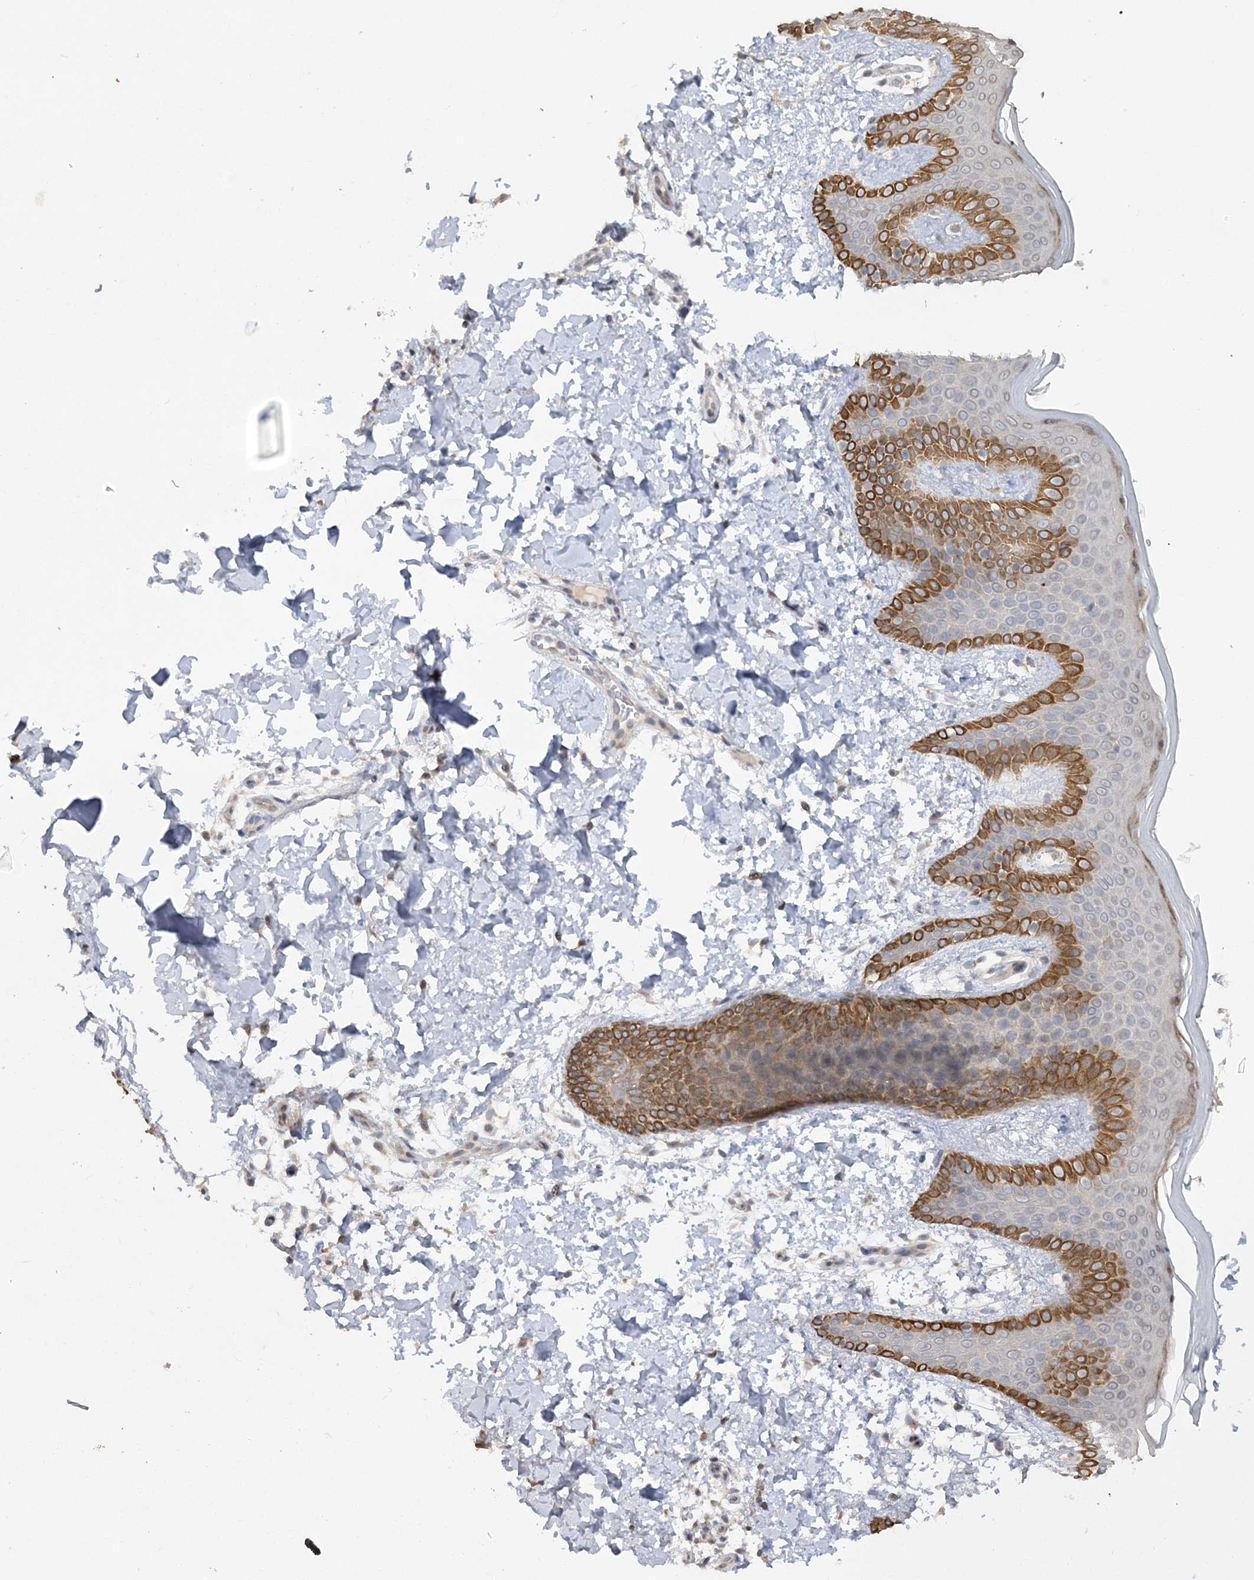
{"staining": {"intensity": "negative", "quantity": "none", "location": "none"}, "tissue": "skin", "cell_type": "Fibroblasts", "image_type": "normal", "snomed": [{"axis": "morphology", "description": "Normal tissue, NOS"}, {"axis": "topography", "description": "Skin"}], "caption": "DAB immunohistochemical staining of benign human skin demonstrates no significant expression in fibroblasts.", "gene": "MMADHC", "patient": {"sex": "male", "age": 36}}